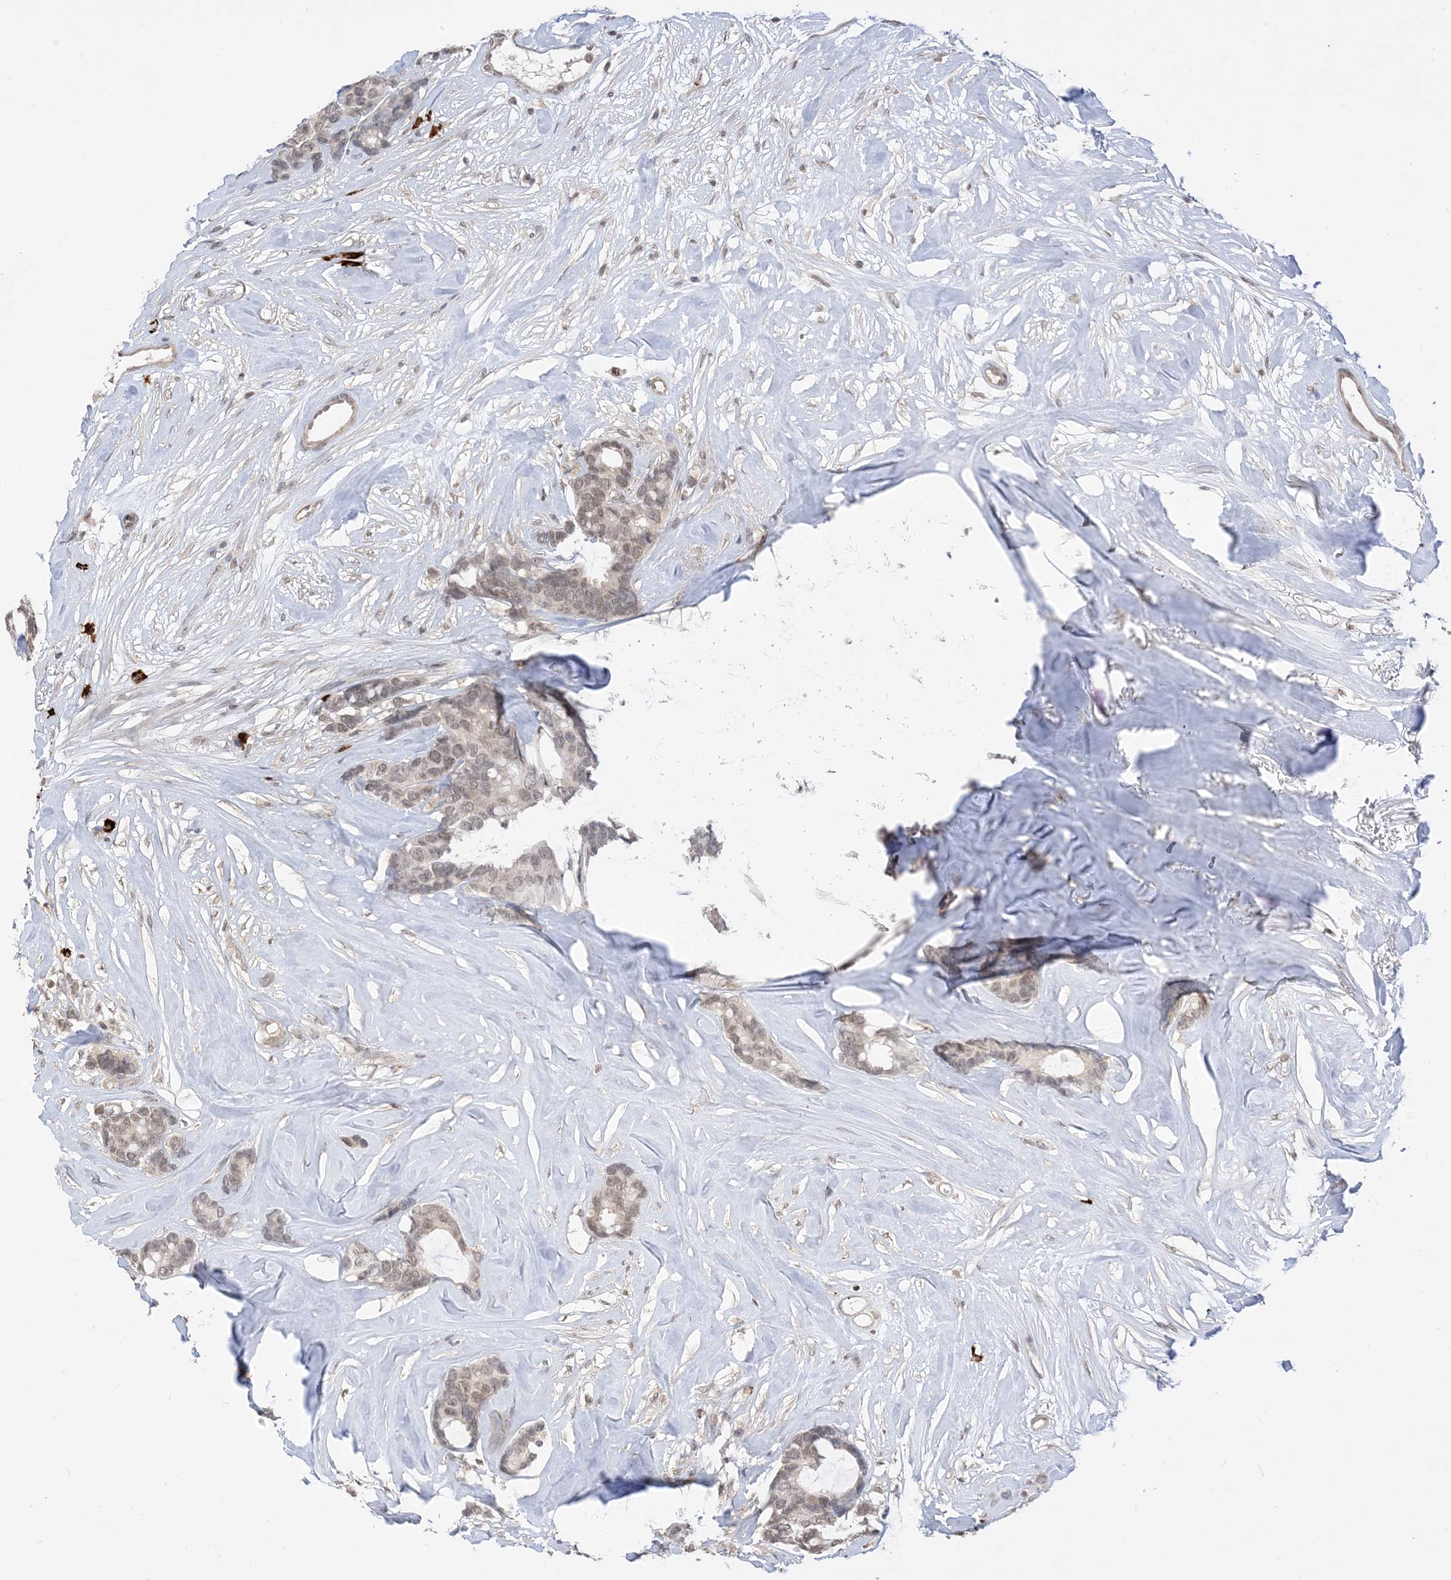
{"staining": {"intensity": "weak", "quantity": ">75%", "location": "nuclear"}, "tissue": "breast cancer", "cell_type": "Tumor cells", "image_type": "cancer", "snomed": [{"axis": "morphology", "description": "Duct carcinoma"}, {"axis": "topography", "description": "Breast"}], "caption": "A micrograph showing weak nuclear positivity in about >75% of tumor cells in breast infiltrating ductal carcinoma, as visualized by brown immunohistochemical staining.", "gene": "RANBP9", "patient": {"sex": "female", "age": 87}}